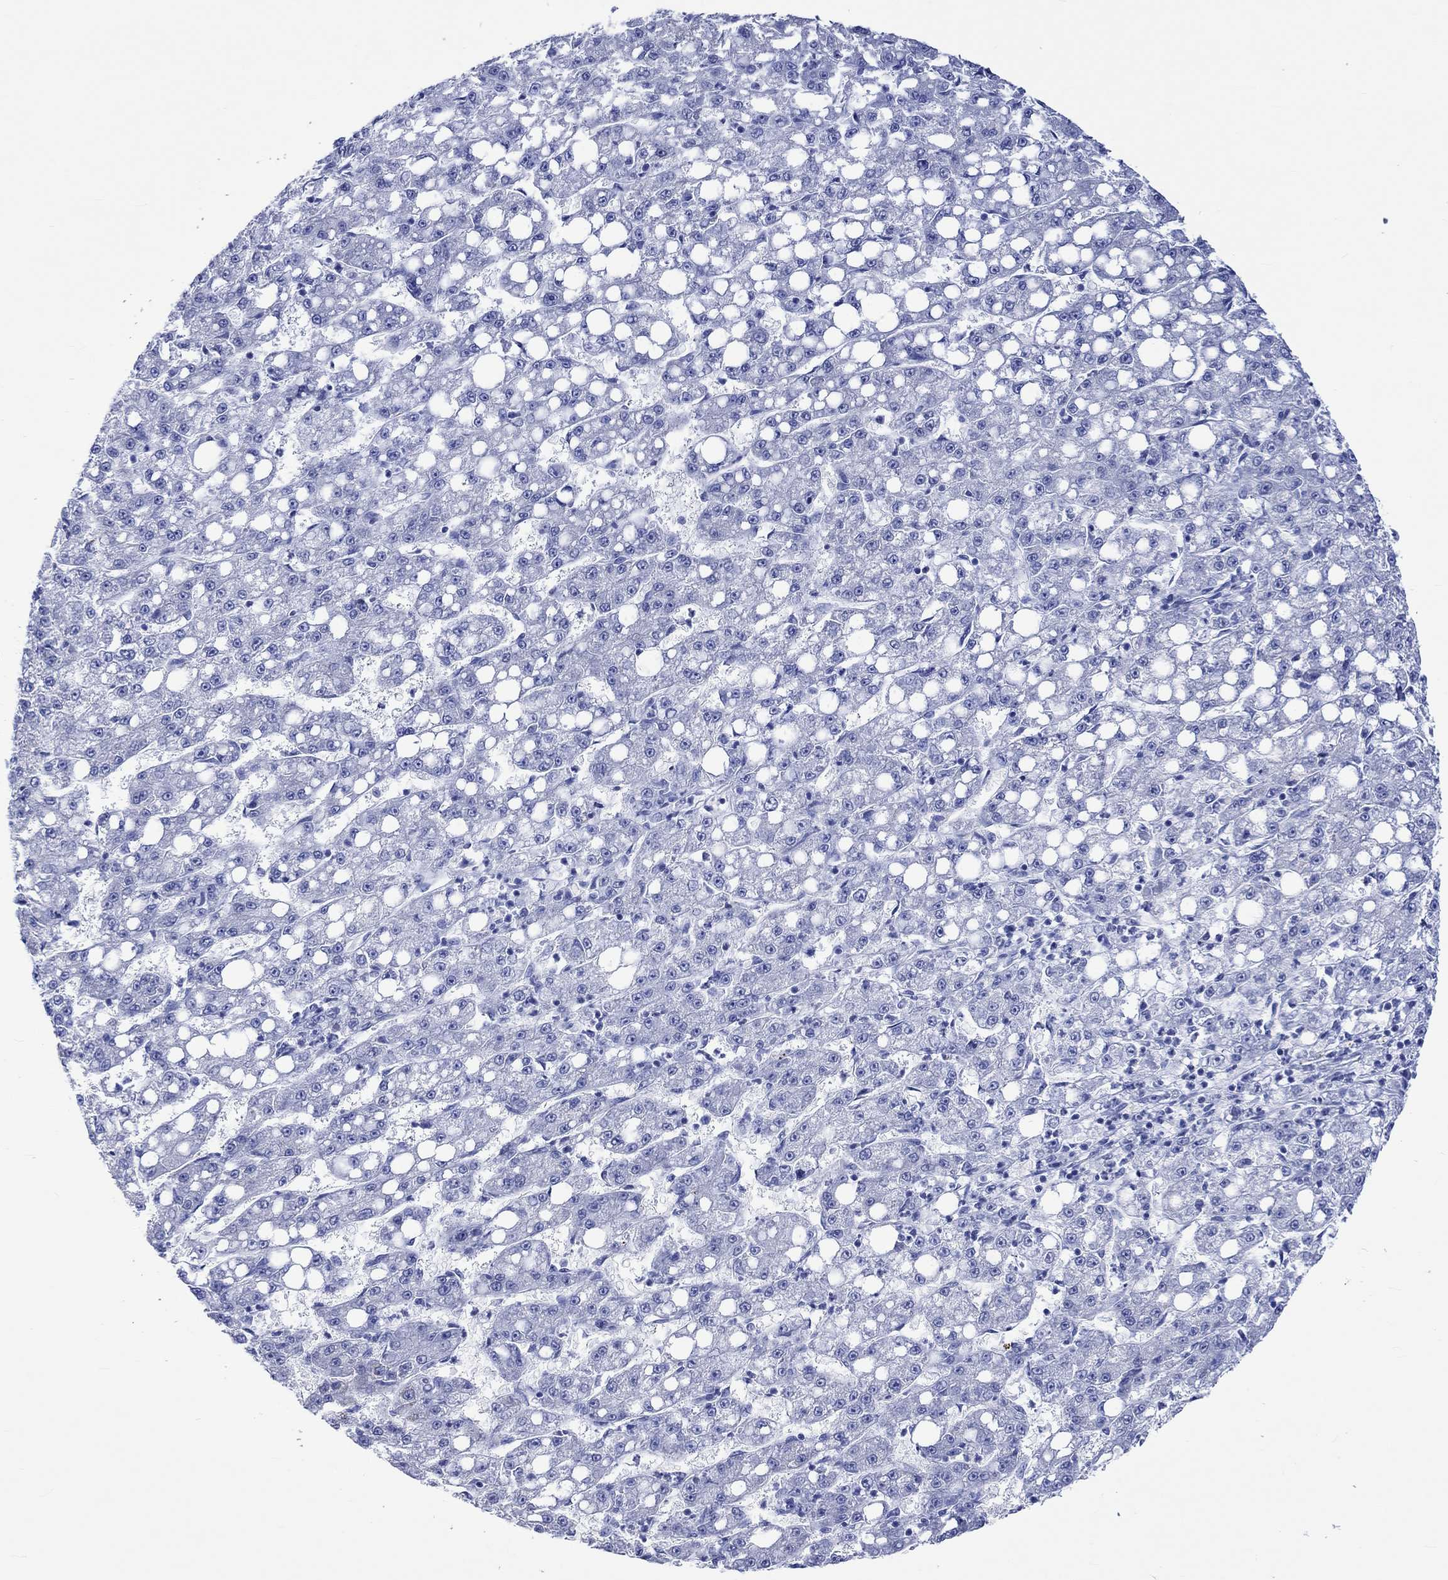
{"staining": {"intensity": "negative", "quantity": "none", "location": "none"}, "tissue": "liver cancer", "cell_type": "Tumor cells", "image_type": "cancer", "snomed": [{"axis": "morphology", "description": "Carcinoma, Hepatocellular, NOS"}, {"axis": "topography", "description": "Liver"}], "caption": "A high-resolution histopathology image shows immunohistochemistry staining of liver cancer, which exhibits no significant positivity in tumor cells.", "gene": "KLHL33", "patient": {"sex": "female", "age": 65}}